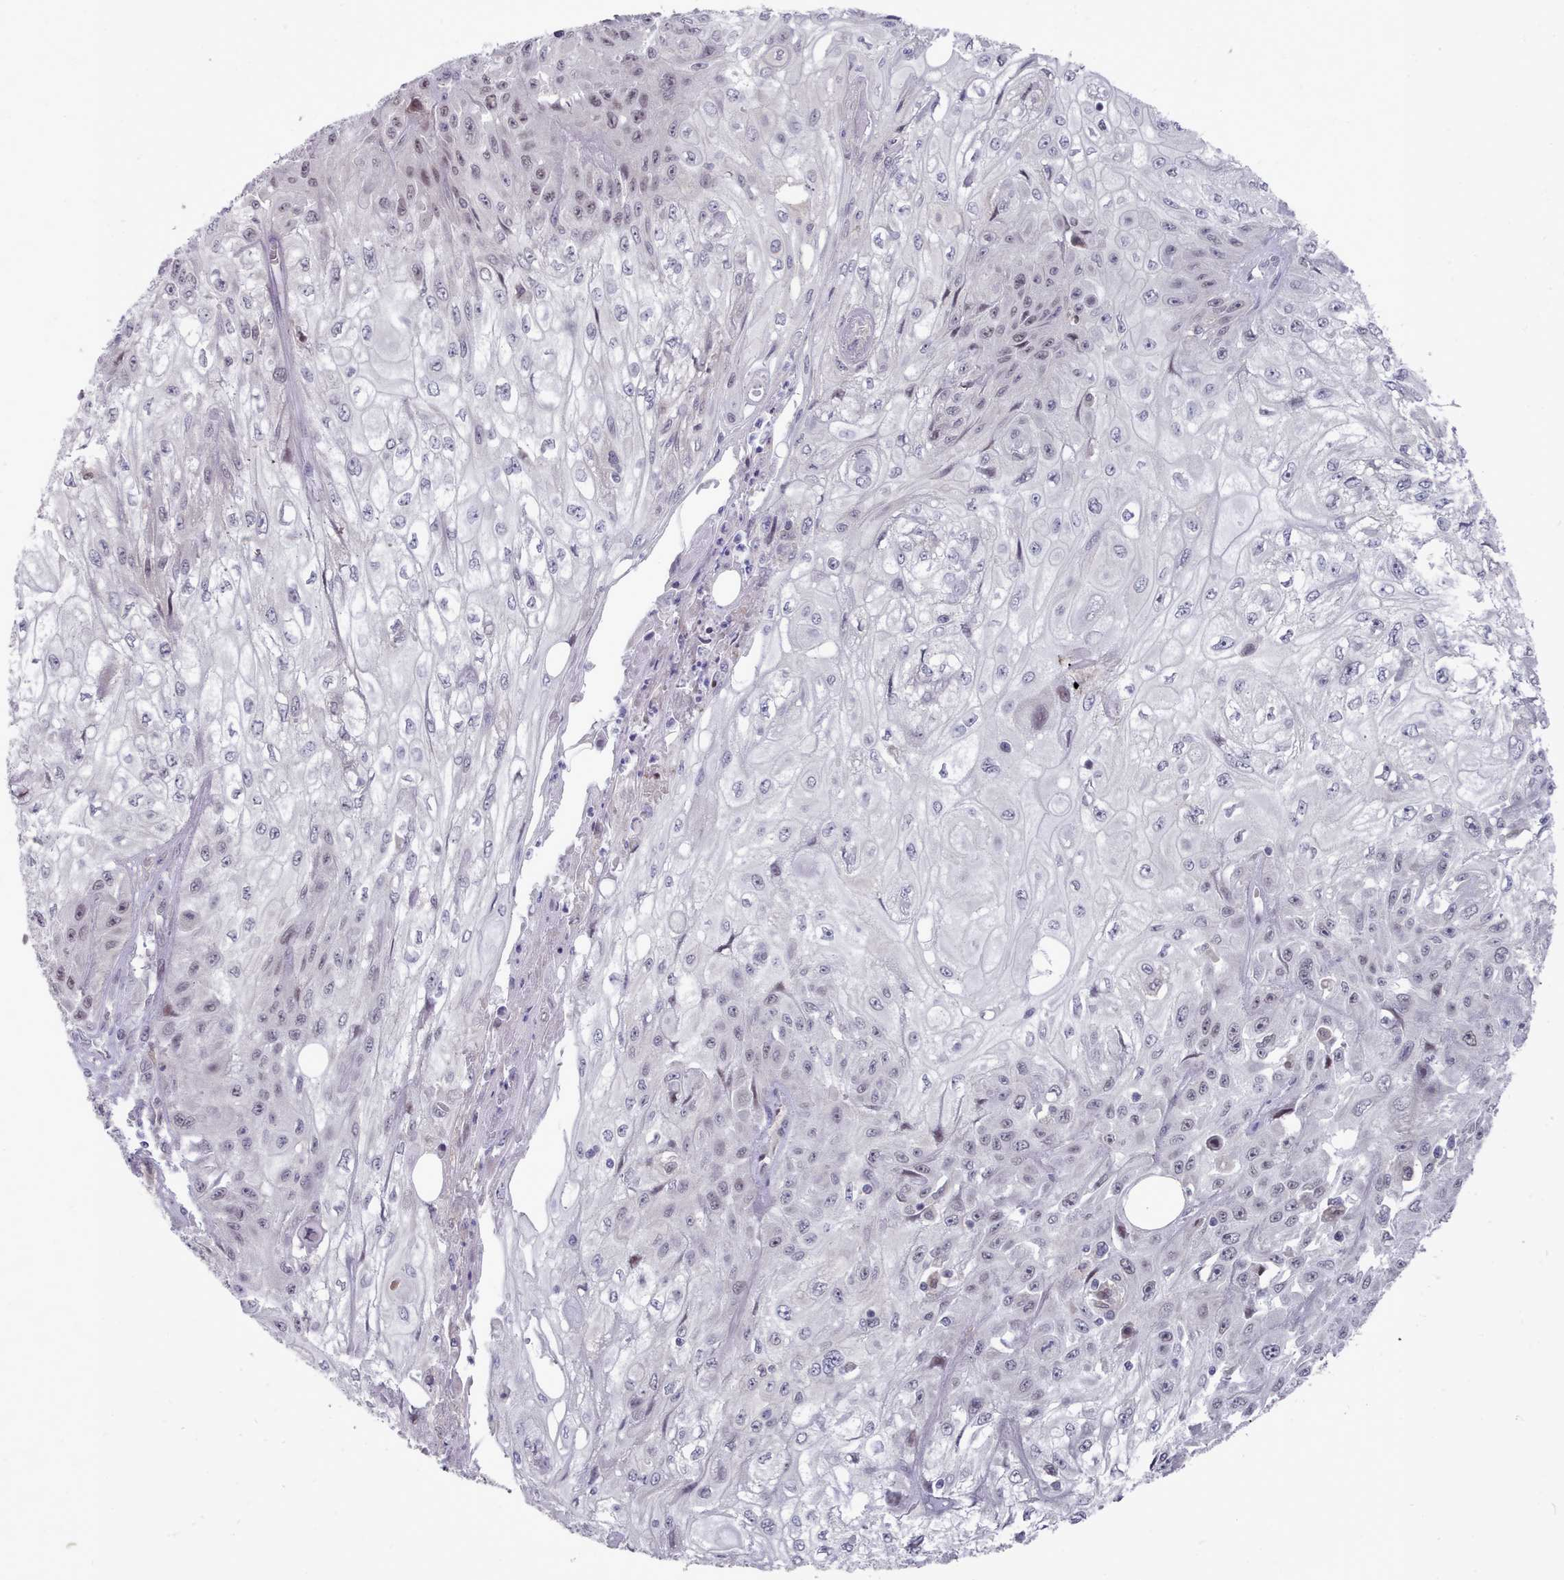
{"staining": {"intensity": "negative", "quantity": "none", "location": "none"}, "tissue": "skin cancer", "cell_type": "Tumor cells", "image_type": "cancer", "snomed": [{"axis": "morphology", "description": "Squamous cell carcinoma, NOS"}, {"axis": "morphology", "description": "Squamous cell carcinoma, metastatic, NOS"}, {"axis": "topography", "description": "Skin"}, {"axis": "topography", "description": "Lymph node"}], "caption": "A micrograph of human skin cancer is negative for staining in tumor cells.", "gene": "GINS1", "patient": {"sex": "male", "age": 75}}